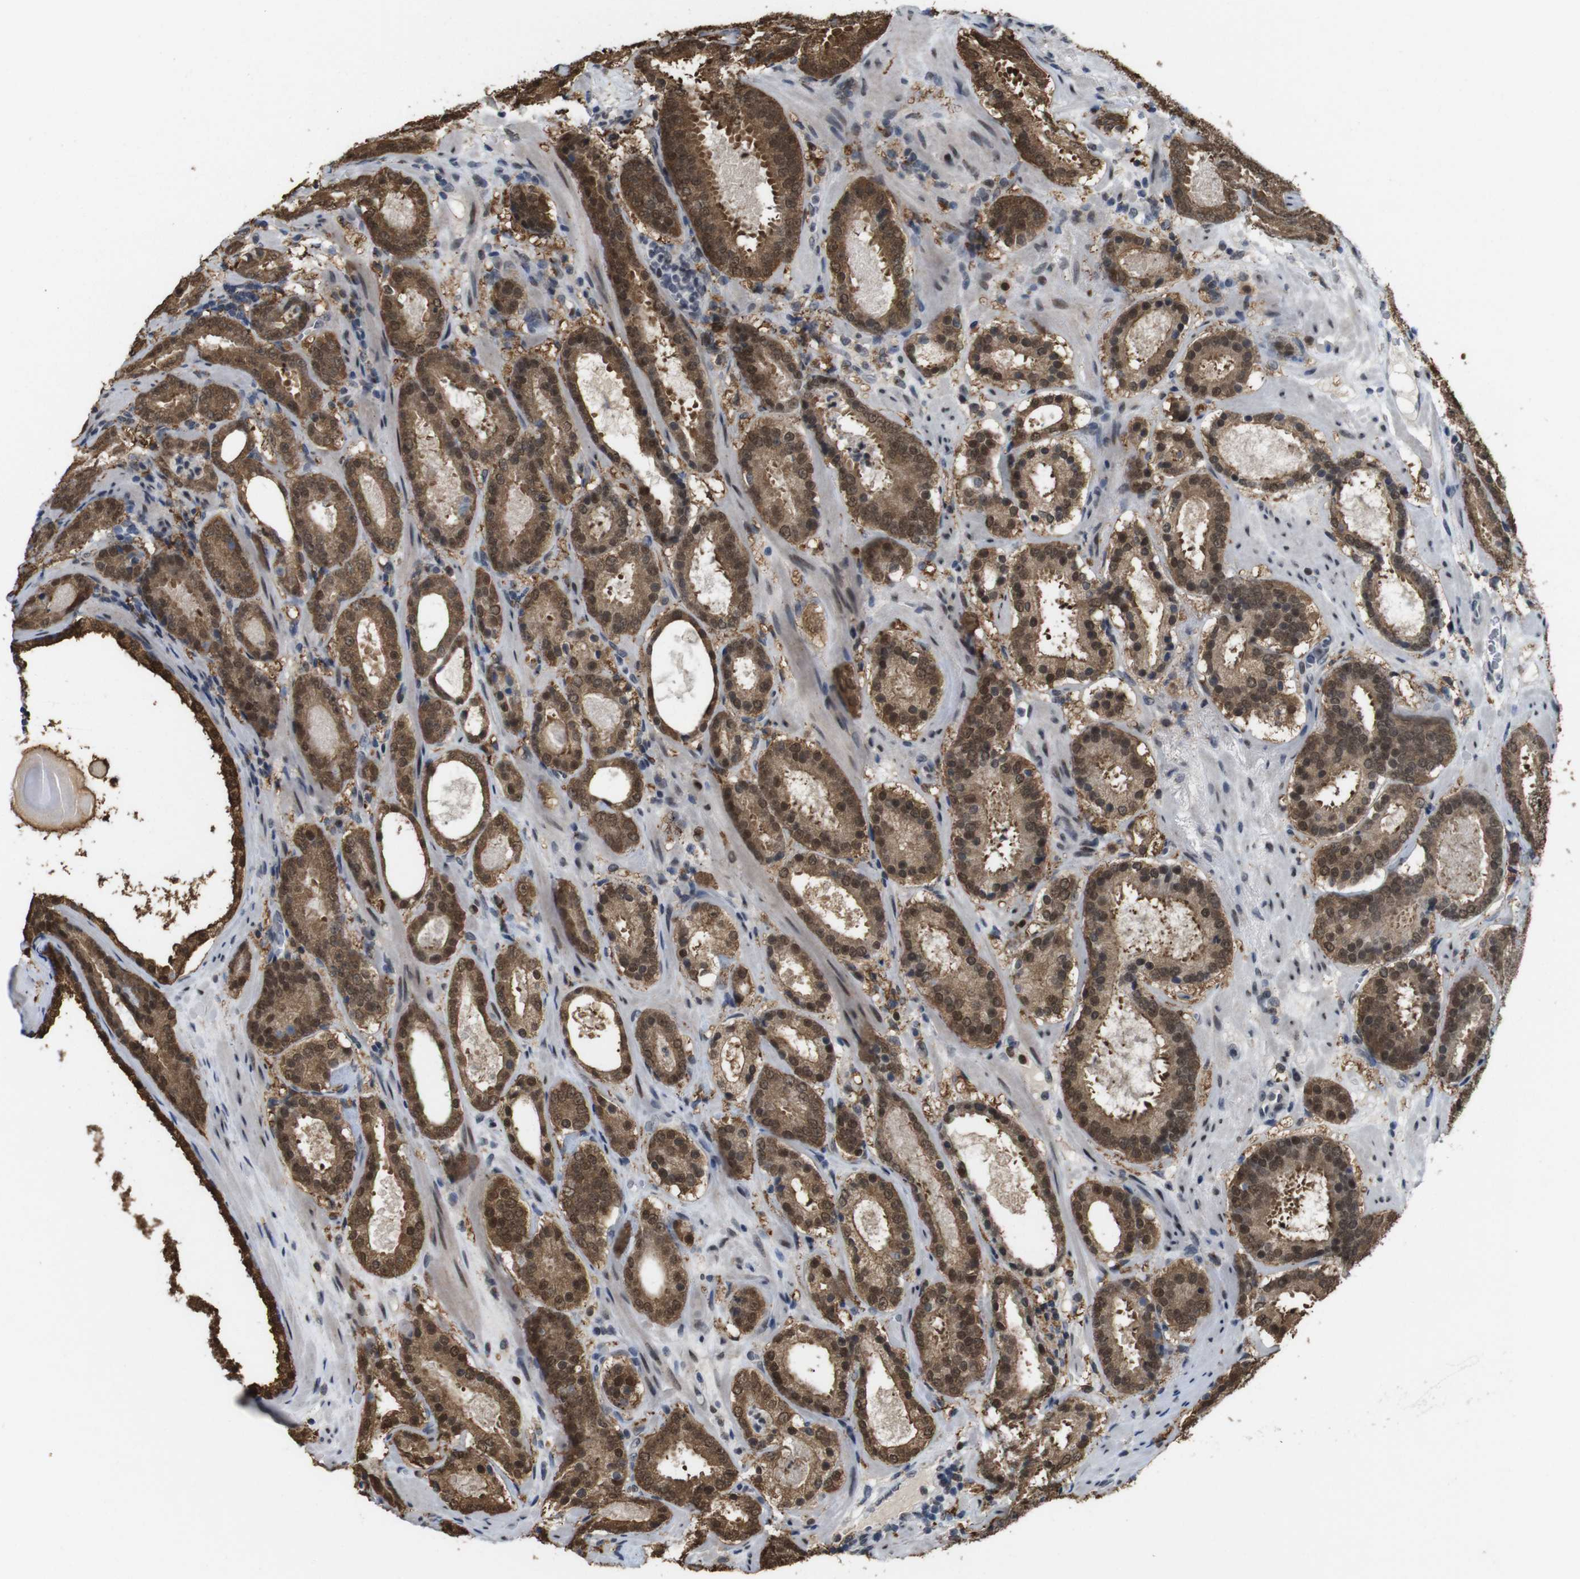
{"staining": {"intensity": "moderate", "quantity": ">75%", "location": "cytoplasmic/membranous,nuclear"}, "tissue": "prostate cancer", "cell_type": "Tumor cells", "image_type": "cancer", "snomed": [{"axis": "morphology", "description": "Adenocarcinoma, Low grade"}, {"axis": "topography", "description": "Prostate"}], "caption": "Tumor cells show medium levels of moderate cytoplasmic/membranous and nuclear staining in about >75% of cells in human prostate cancer.", "gene": "PNMA8A", "patient": {"sex": "male", "age": 69}}